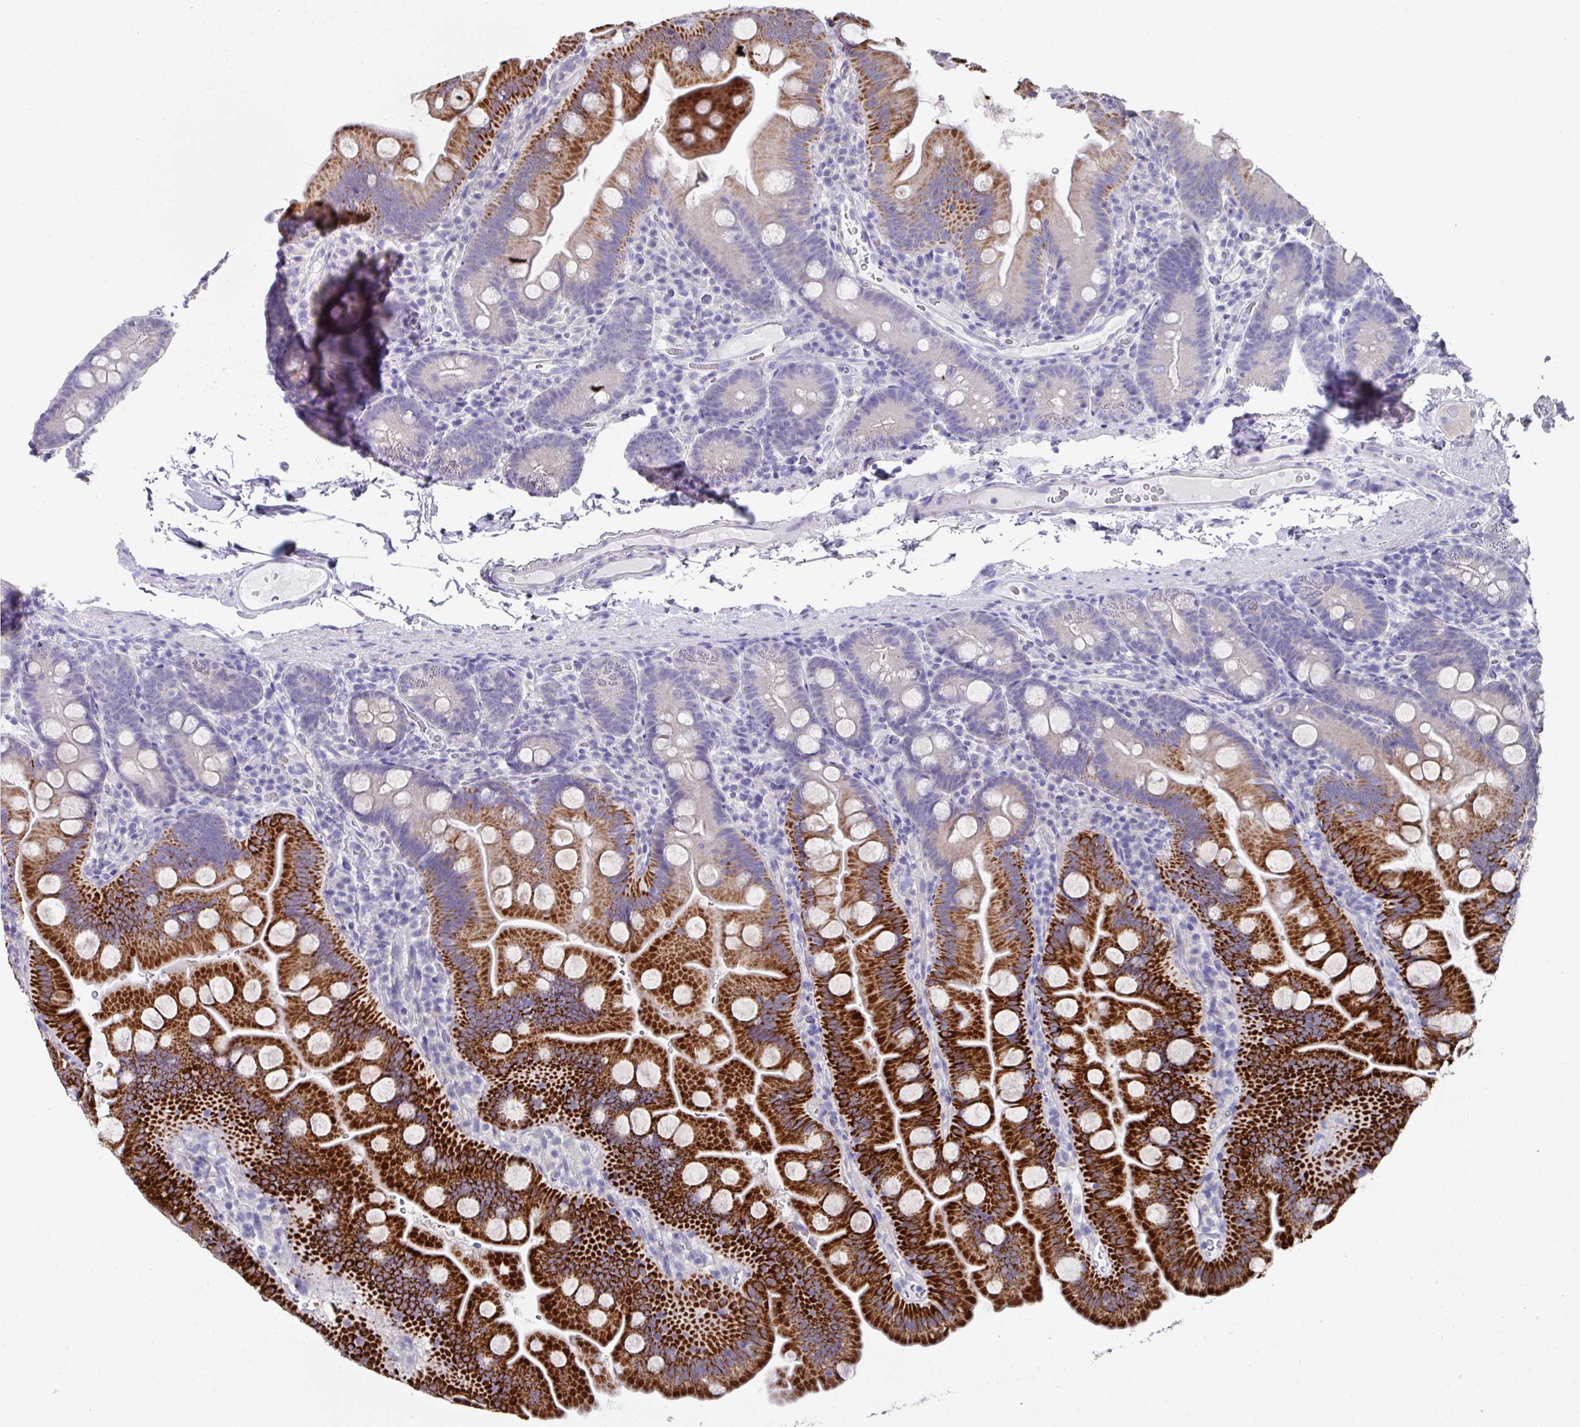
{"staining": {"intensity": "strong", "quantity": "25%-75%", "location": "cytoplasmic/membranous"}, "tissue": "small intestine", "cell_type": "Glandular cells", "image_type": "normal", "snomed": [{"axis": "morphology", "description": "Normal tissue, NOS"}, {"axis": "topography", "description": "Small intestine"}], "caption": "Unremarkable small intestine reveals strong cytoplasmic/membranous expression in about 25%-75% of glandular cells, visualized by immunohistochemistry. (Brightfield microscopy of DAB IHC at high magnification).", "gene": "DAZ1", "patient": {"sex": "female", "age": 68}}